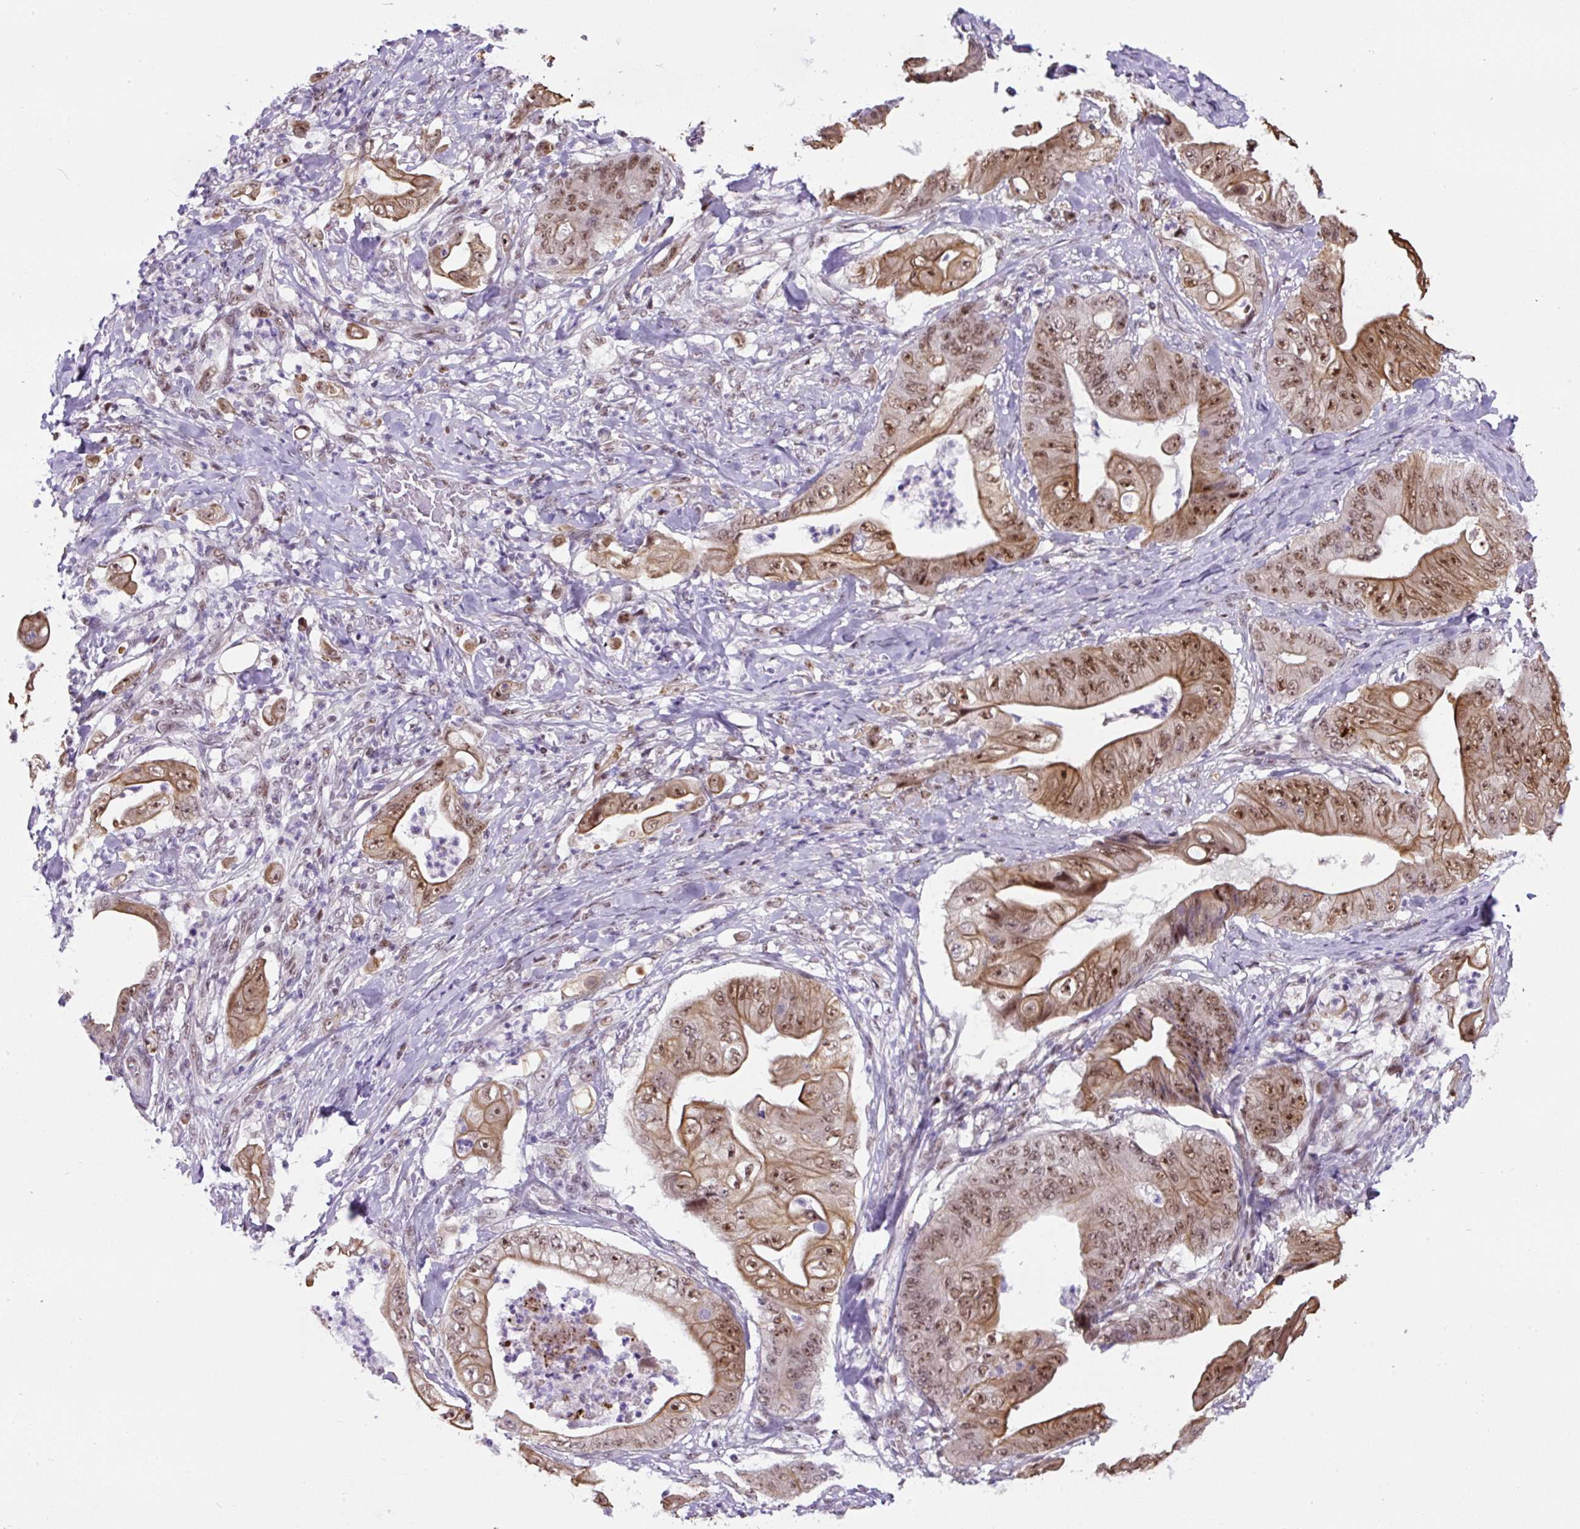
{"staining": {"intensity": "moderate", "quantity": ">75%", "location": "cytoplasmic/membranous,nuclear"}, "tissue": "stomach cancer", "cell_type": "Tumor cells", "image_type": "cancer", "snomed": [{"axis": "morphology", "description": "Adenocarcinoma, NOS"}, {"axis": "topography", "description": "Stomach"}], "caption": "Stomach cancer (adenocarcinoma) stained with immunohistochemistry reveals moderate cytoplasmic/membranous and nuclear positivity in approximately >75% of tumor cells.", "gene": "TAF1A", "patient": {"sex": "female", "age": 73}}